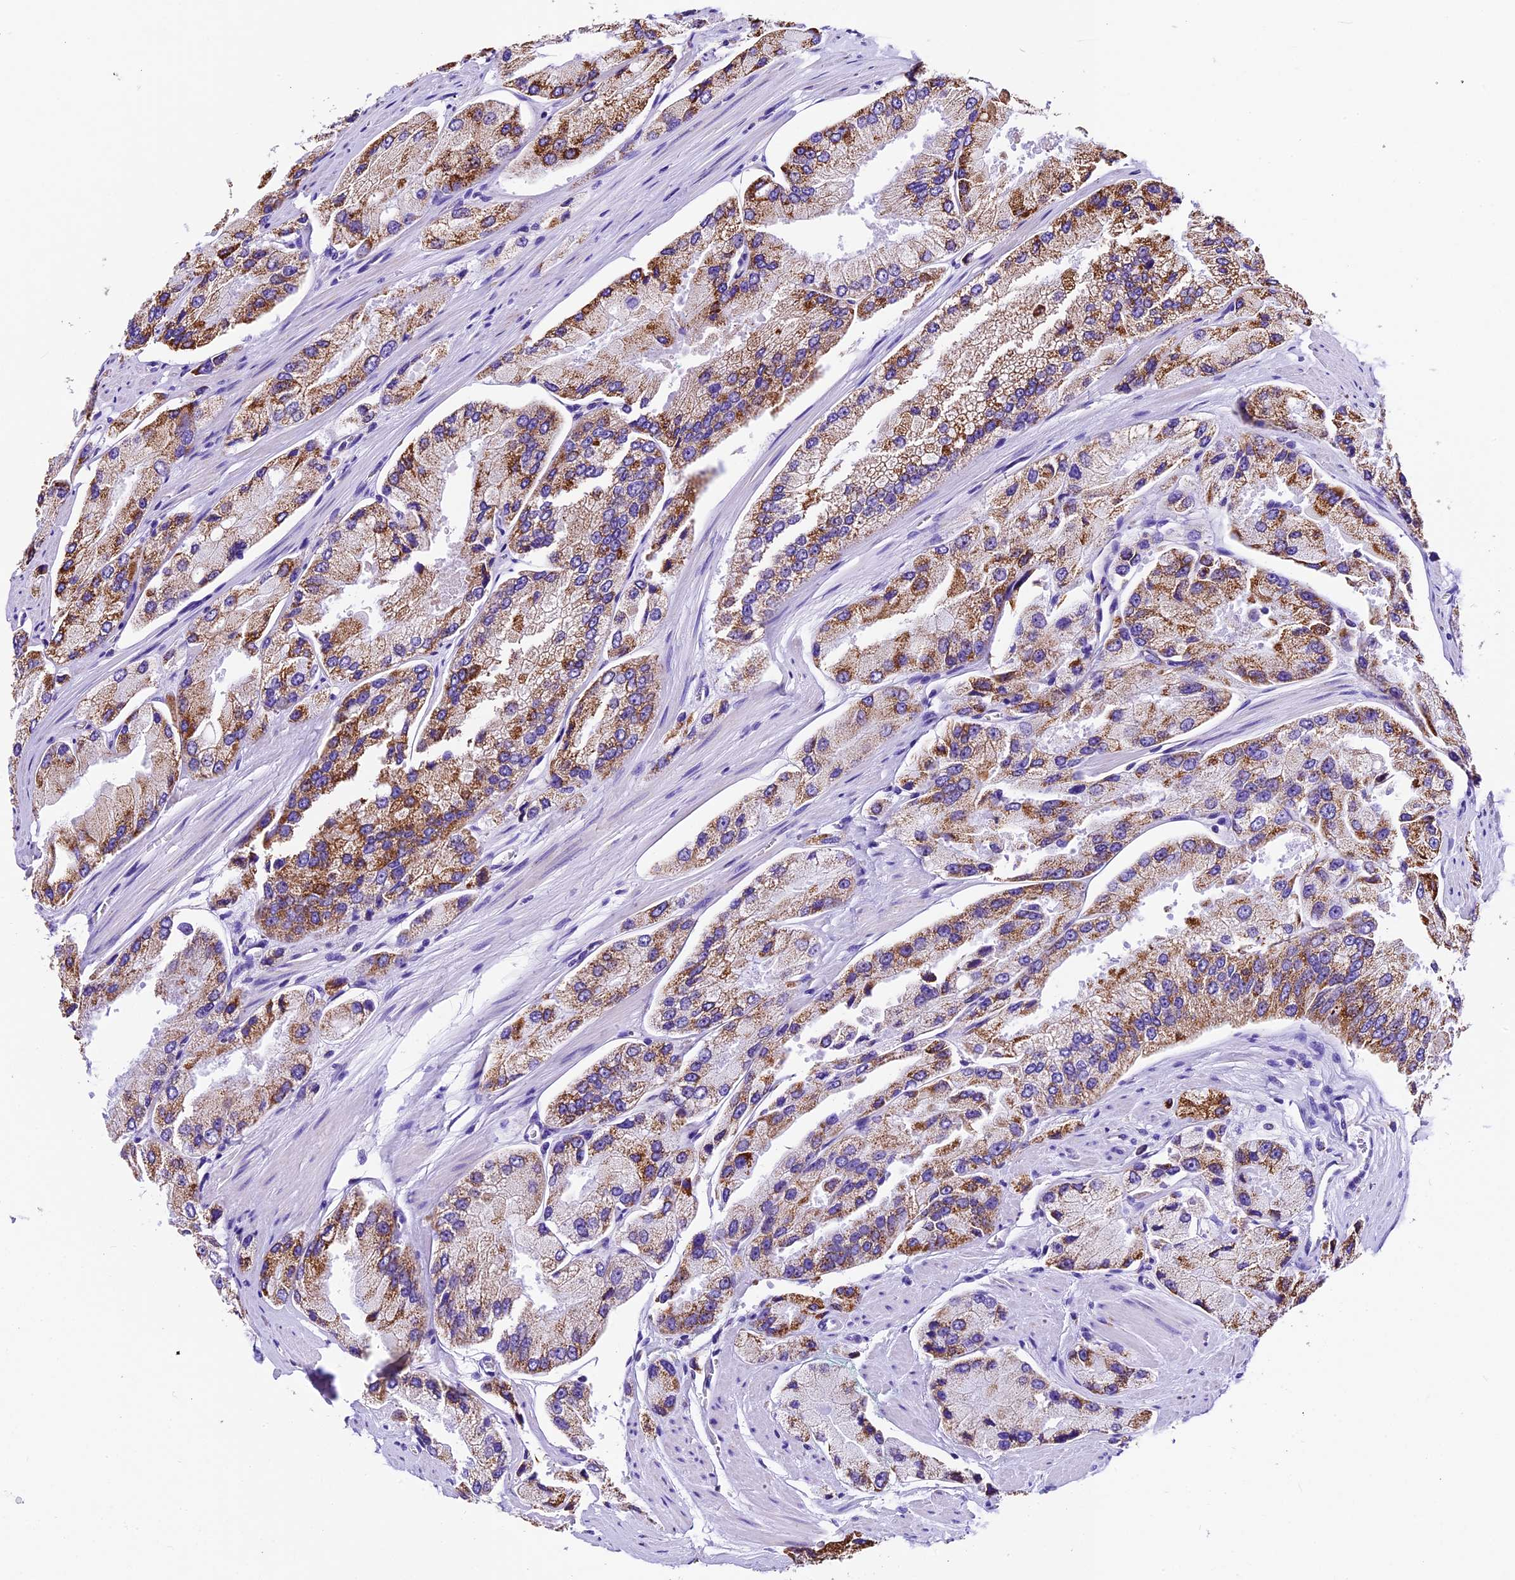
{"staining": {"intensity": "moderate", "quantity": ">75%", "location": "cytoplasmic/membranous"}, "tissue": "prostate cancer", "cell_type": "Tumor cells", "image_type": "cancer", "snomed": [{"axis": "morphology", "description": "Adenocarcinoma, High grade"}, {"axis": "topography", "description": "Prostate"}], "caption": "Tumor cells display moderate cytoplasmic/membranous positivity in about >75% of cells in prostate cancer. The staining was performed using DAB to visualize the protein expression in brown, while the nuclei were stained in blue with hematoxylin (Magnification: 20x).", "gene": "DCAF5", "patient": {"sex": "male", "age": 58}}